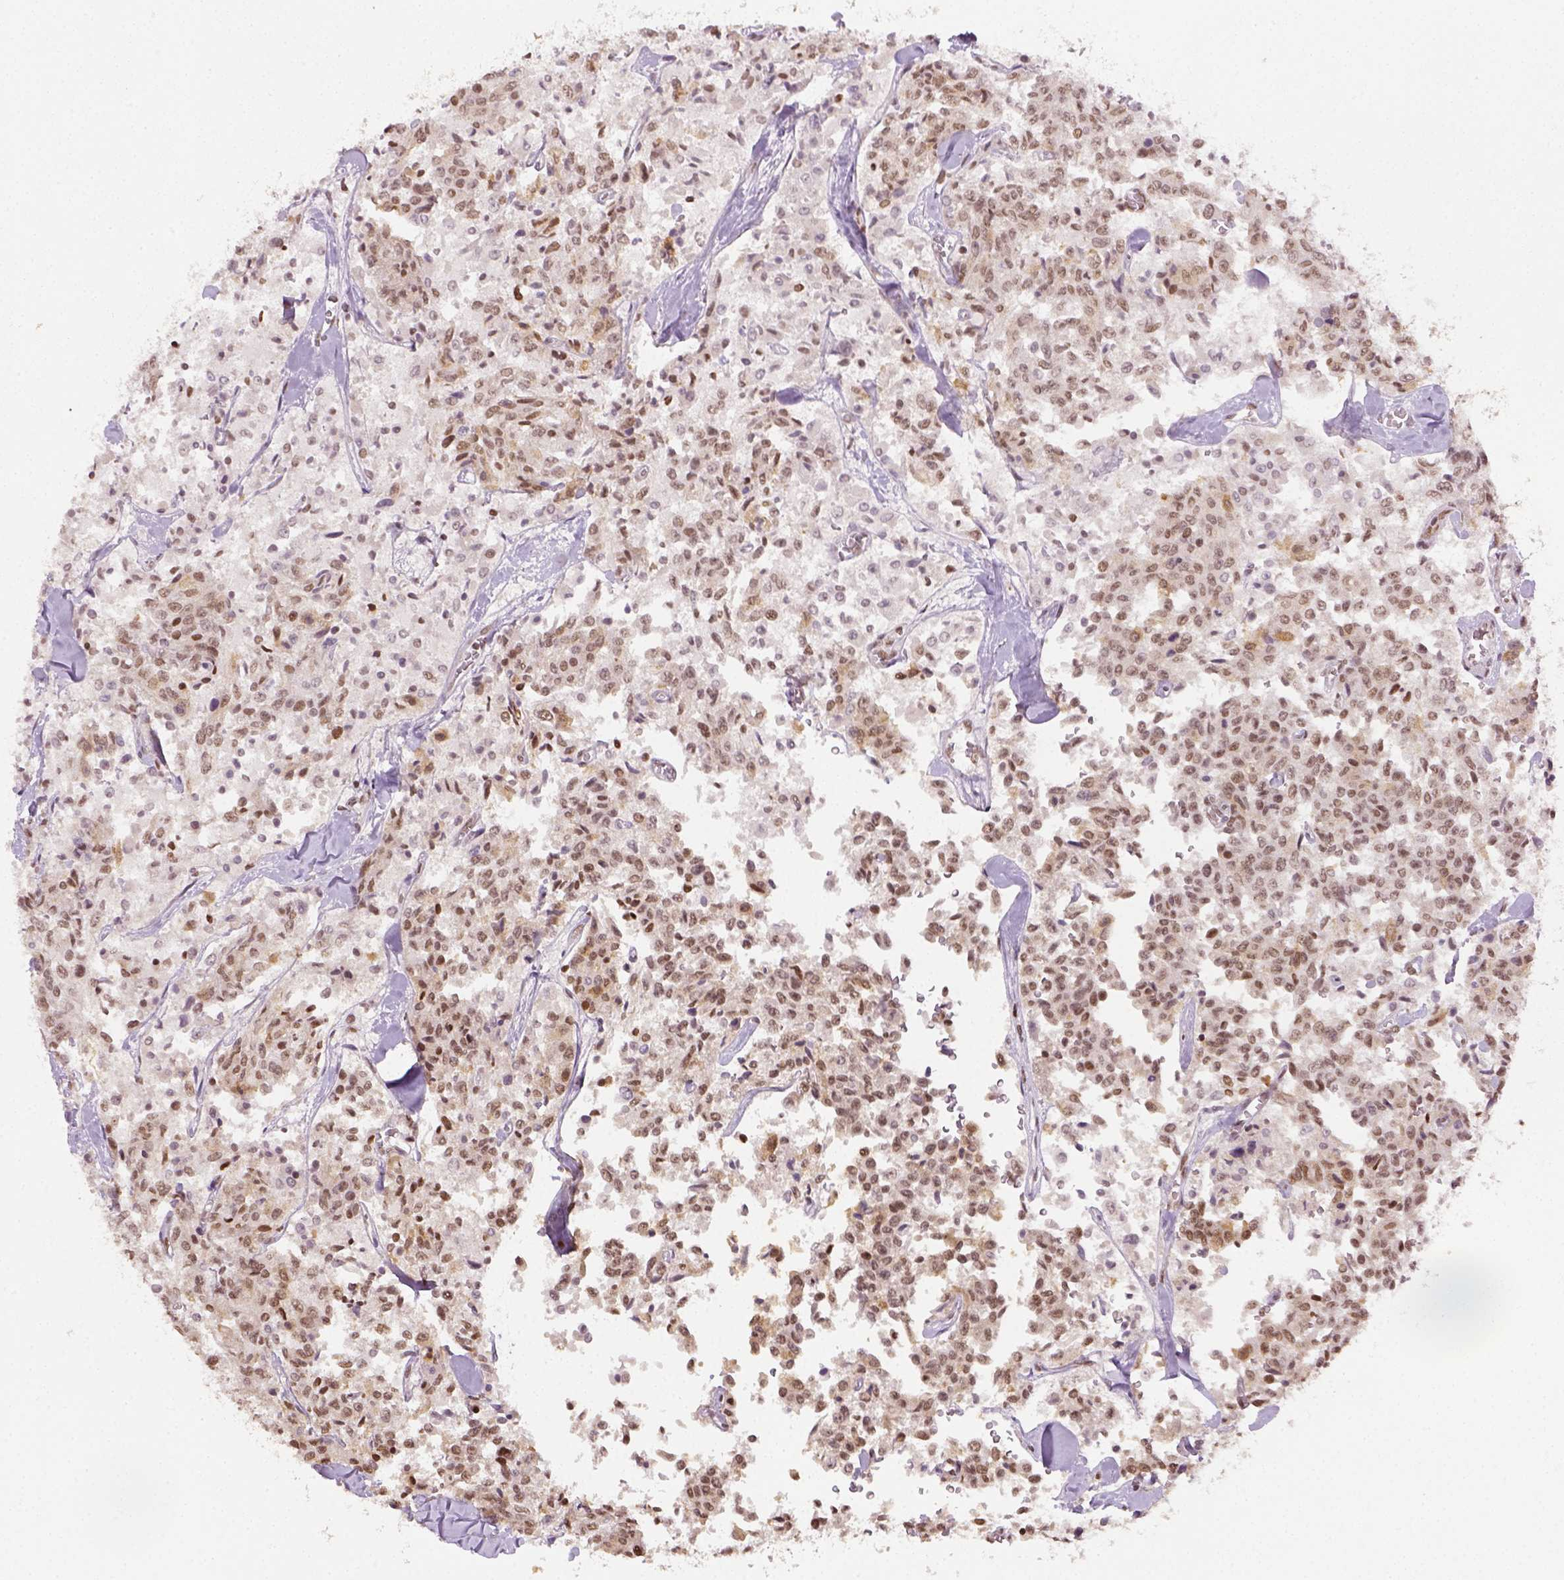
{"staining": {"intensity": "moderate", "quantity": ">75%", "location": "nuclear"}, "tissue": "carcinoid", "cell_type": "Tumor cells", "image_type": "cancer", "snomed": [{"axis": "morphology", "description": "Carcinoid, malignant, NOS"}, {"axis": "topography", "description": "Lung"}], "caption": "Immunohistochemistry photomicrograph of human carcinoid stained for a protein (brown), which exhibits medium levels of moderate nuclear expression in about >75% of tumor cells.", "gene": "FANCE", "patient": {"sex": "male", "age": 71}}